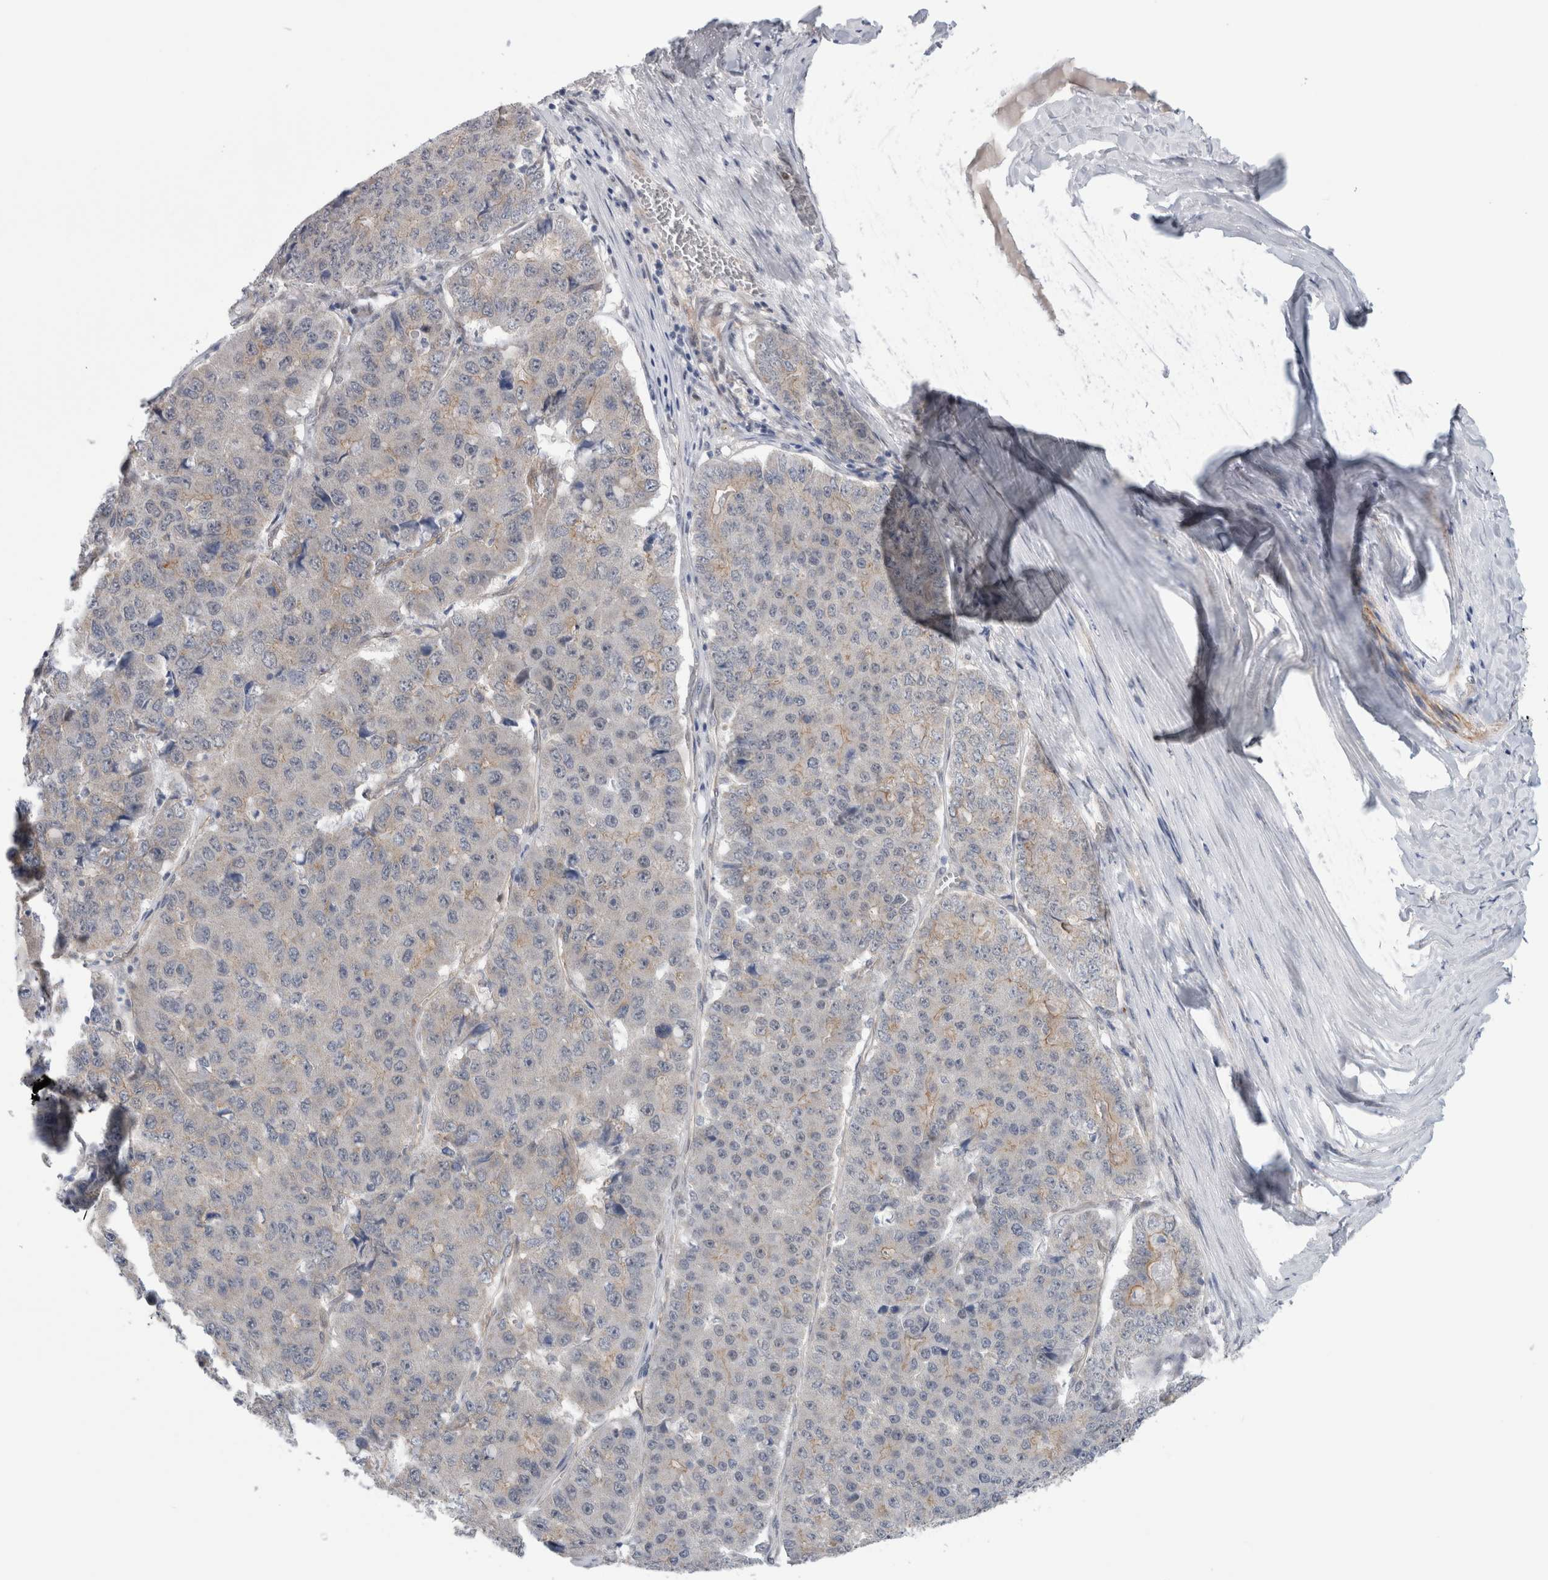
{"staining": {"intensity": "weak", "quantity": "<25%", "location": "cytoplasmic/membranous"}, "tissue": "pancreatic cancer", "cell_type": "Tumor cells", "image_type": "cancer", "snomed": [{"axis": "morphology", "description": "Adenocarcinoma, NOS"}, {"axis": "topography", "description": "Pancreas"}], "caption": "This micrograph is of pancreatic adenocarcinoma stained with immunohistochemistry (IHC) to label a protein in brown with the nuclei are counter-stained blue. There is no positivity in tumor cells. (DAB (3,3'-diaminobenzidine) IHC, high magnification).", "gene": "TAFA5", "patient": {"sex": "male", "age": 50}}